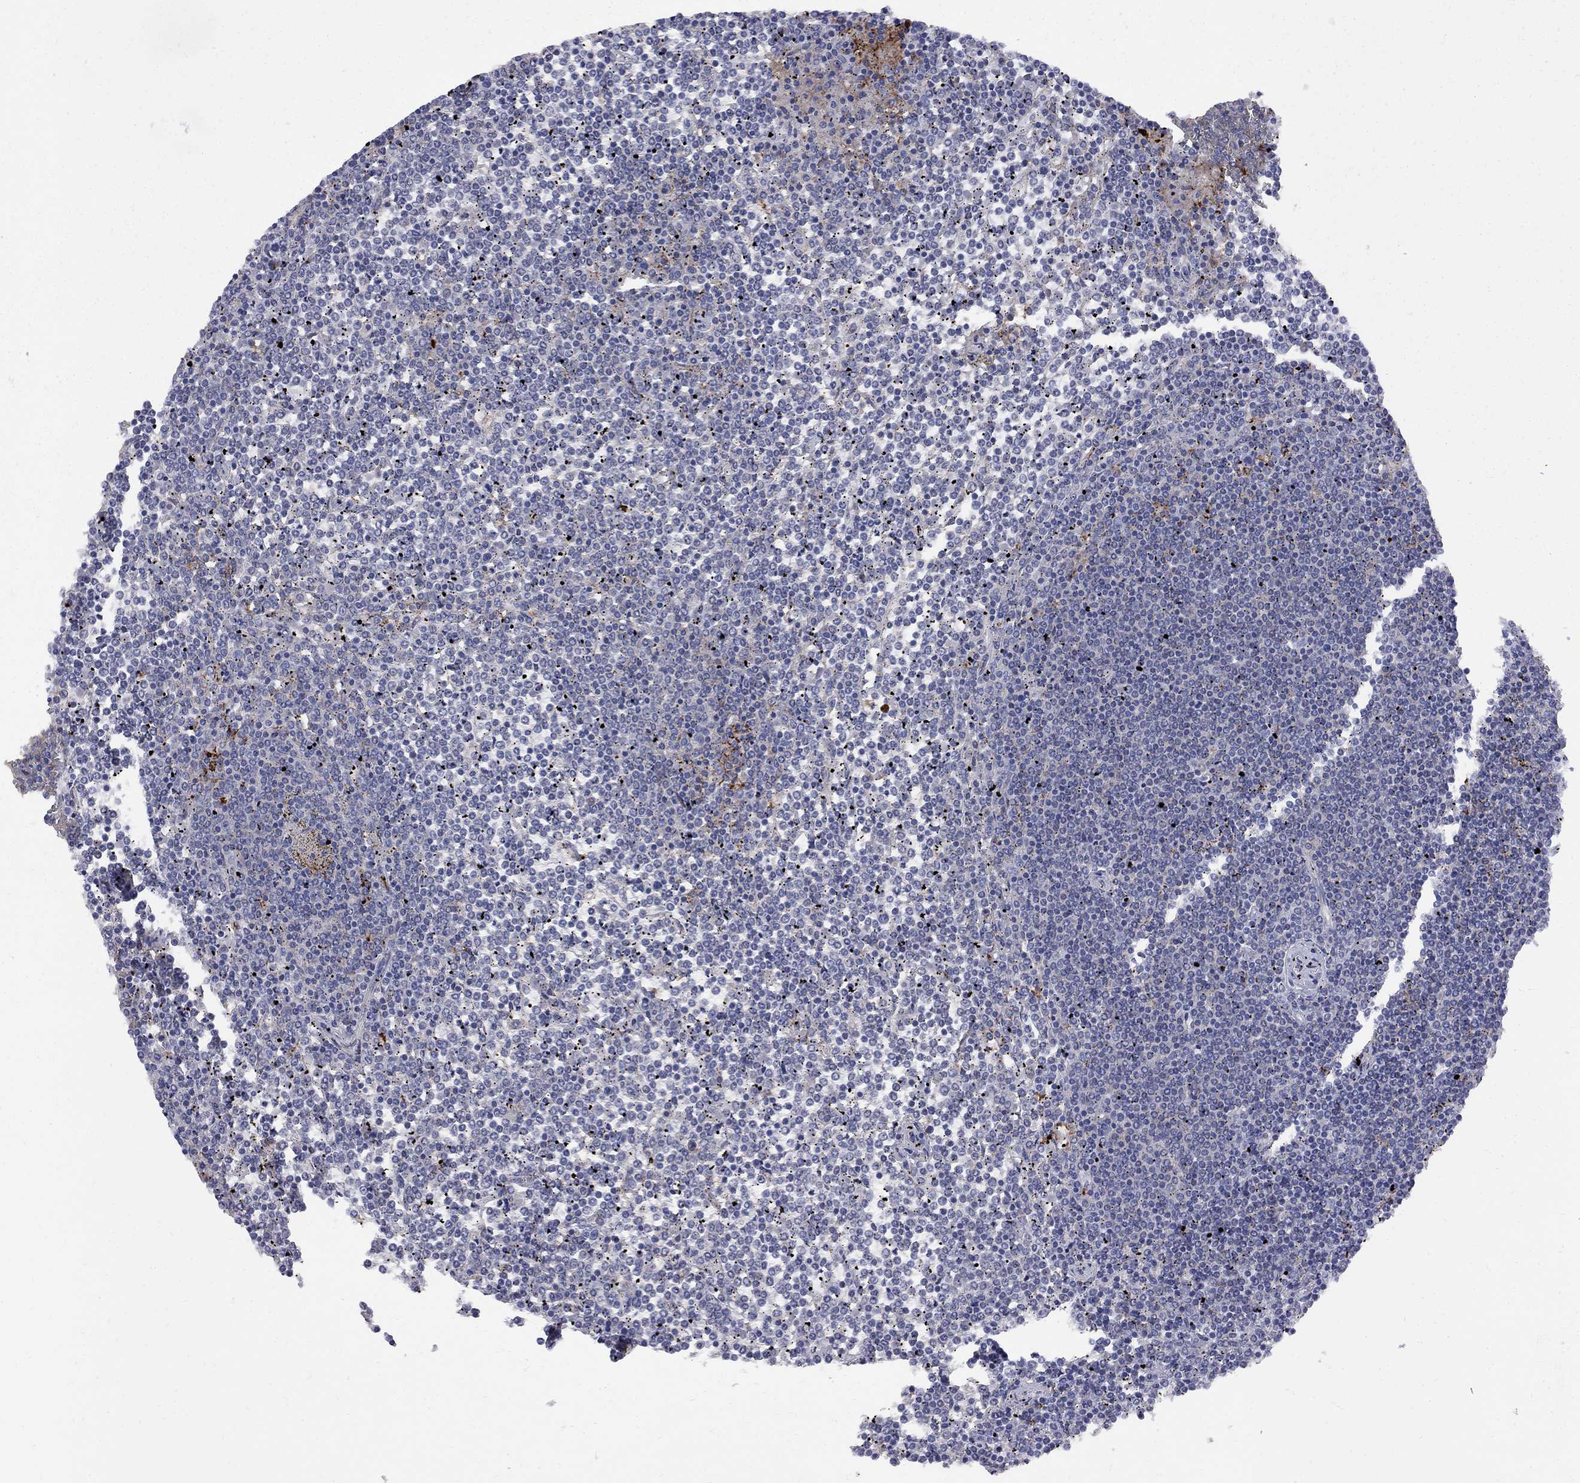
{"staining": {"intensity": "negative", "quantity": "none", "location": "none"}, "tissue": "lymphoma", "cell_type": "Tumor cells", "image_type": "cancer", "snomed": [{"axis": "morphology", "description": "Malignant lymphoma, non-Hodgkin's type, Low grade"}, {"axis": "topography", "description": "Spleen"}], "caption": "An immunohistochemistry photomicrograph of low-grade malignant lymphoma, non-Hodgkin's type is shown. There is no staining in tumor cells of low-grade malignant lymphoma, non-Hodgkin's type.", "gene": "MTHFR", "patient": {"sex": "female", "age": 19}}